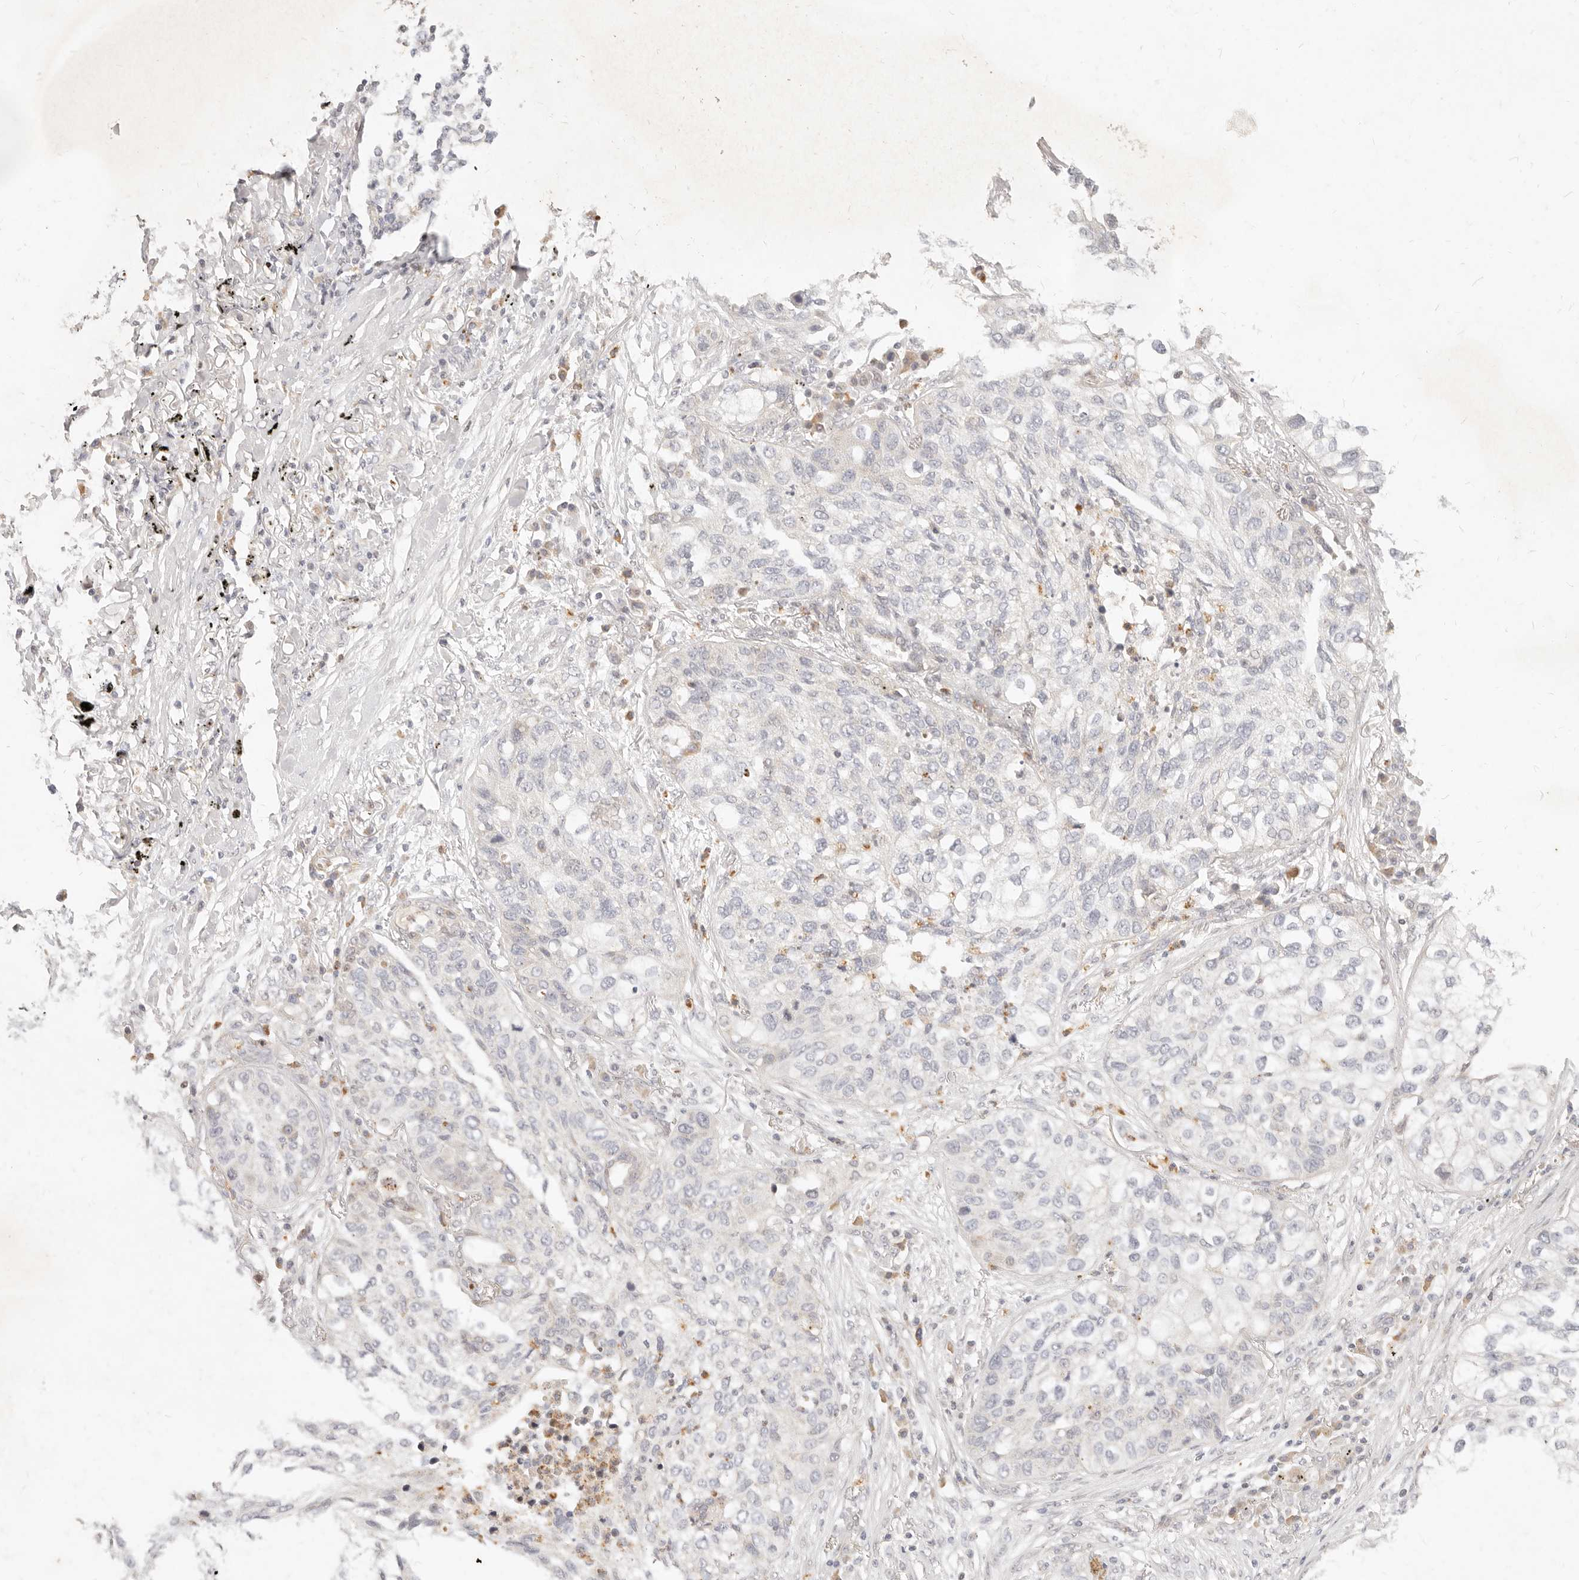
{"staining": {"intensity": "negative", "quantity": "none", "location": "none"}, "tissue": "lung cancer", "cell_type": "Tumor cells", "image_type": "cancer", "snomed": [{"axis": "morphology", "description": "Squamous cell carcinoma, NOS"}, {"axis": "topography", "description": "Lung"}], "caption": "Tumor cells are negative for brown protein staining in squamous cell carcinoma (lung).", "gene": "ASCL3", "patient": {"sex": "female", "age": 63}}